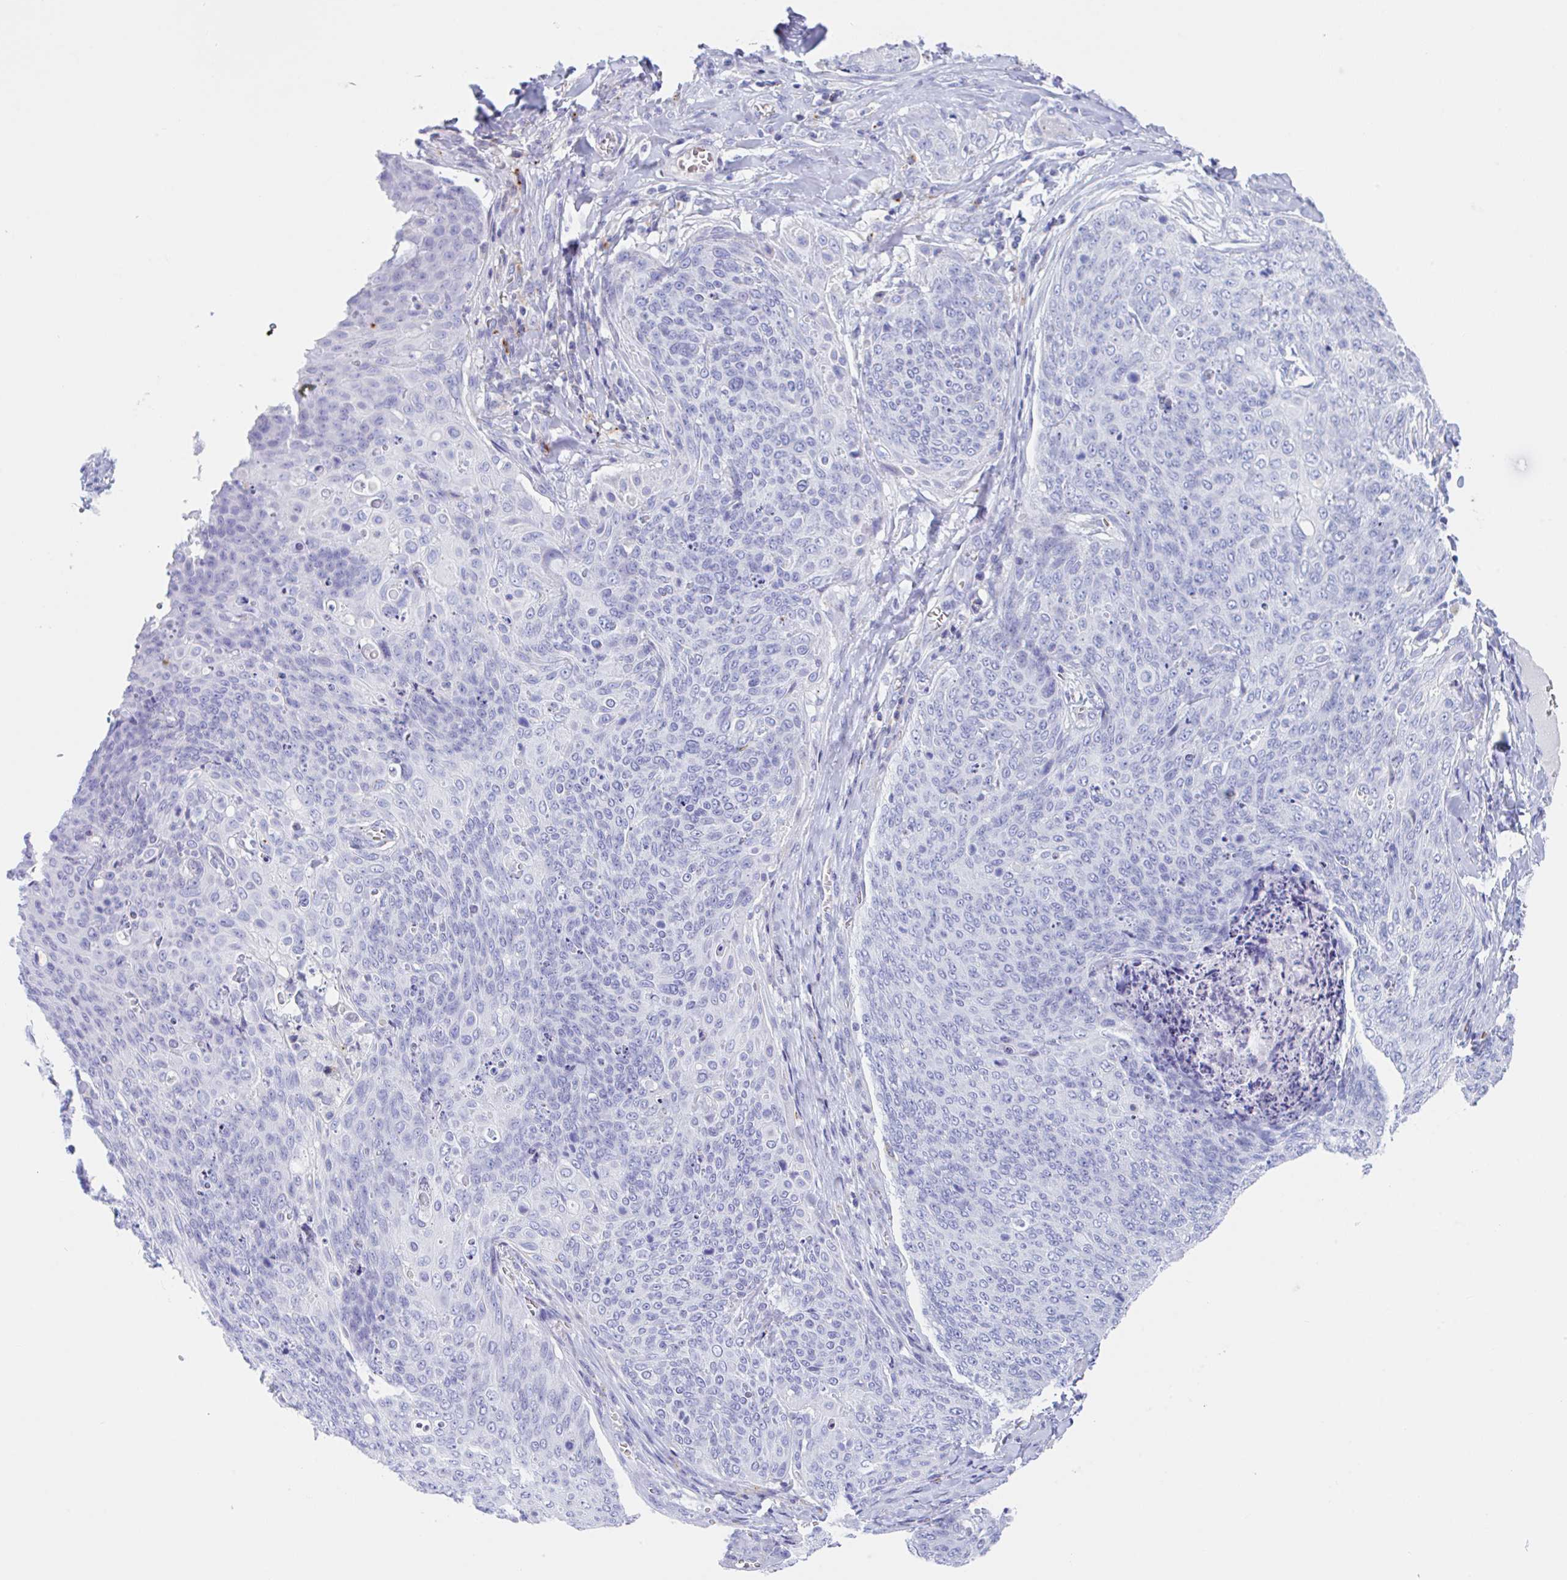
{"staining": {"intensity": "negative", "quantity": "none", "location": "none"}, "tissue": "skin cancer", "cell_type": "Tumor cells", "image_type": "cancer", "snomed": [{"axis": "morphology", "description": "Squamous cell carcinoma, NOS"}, {"axis": "topography", "description": "Skin"}, {"axis": "topography", "description": "Vulva"}], "caption": "Tumor cells are negative for brown protein staining in skin cancer.", "gene": "ANKRD9", "patient": {"sex": "female", "age": 85}}